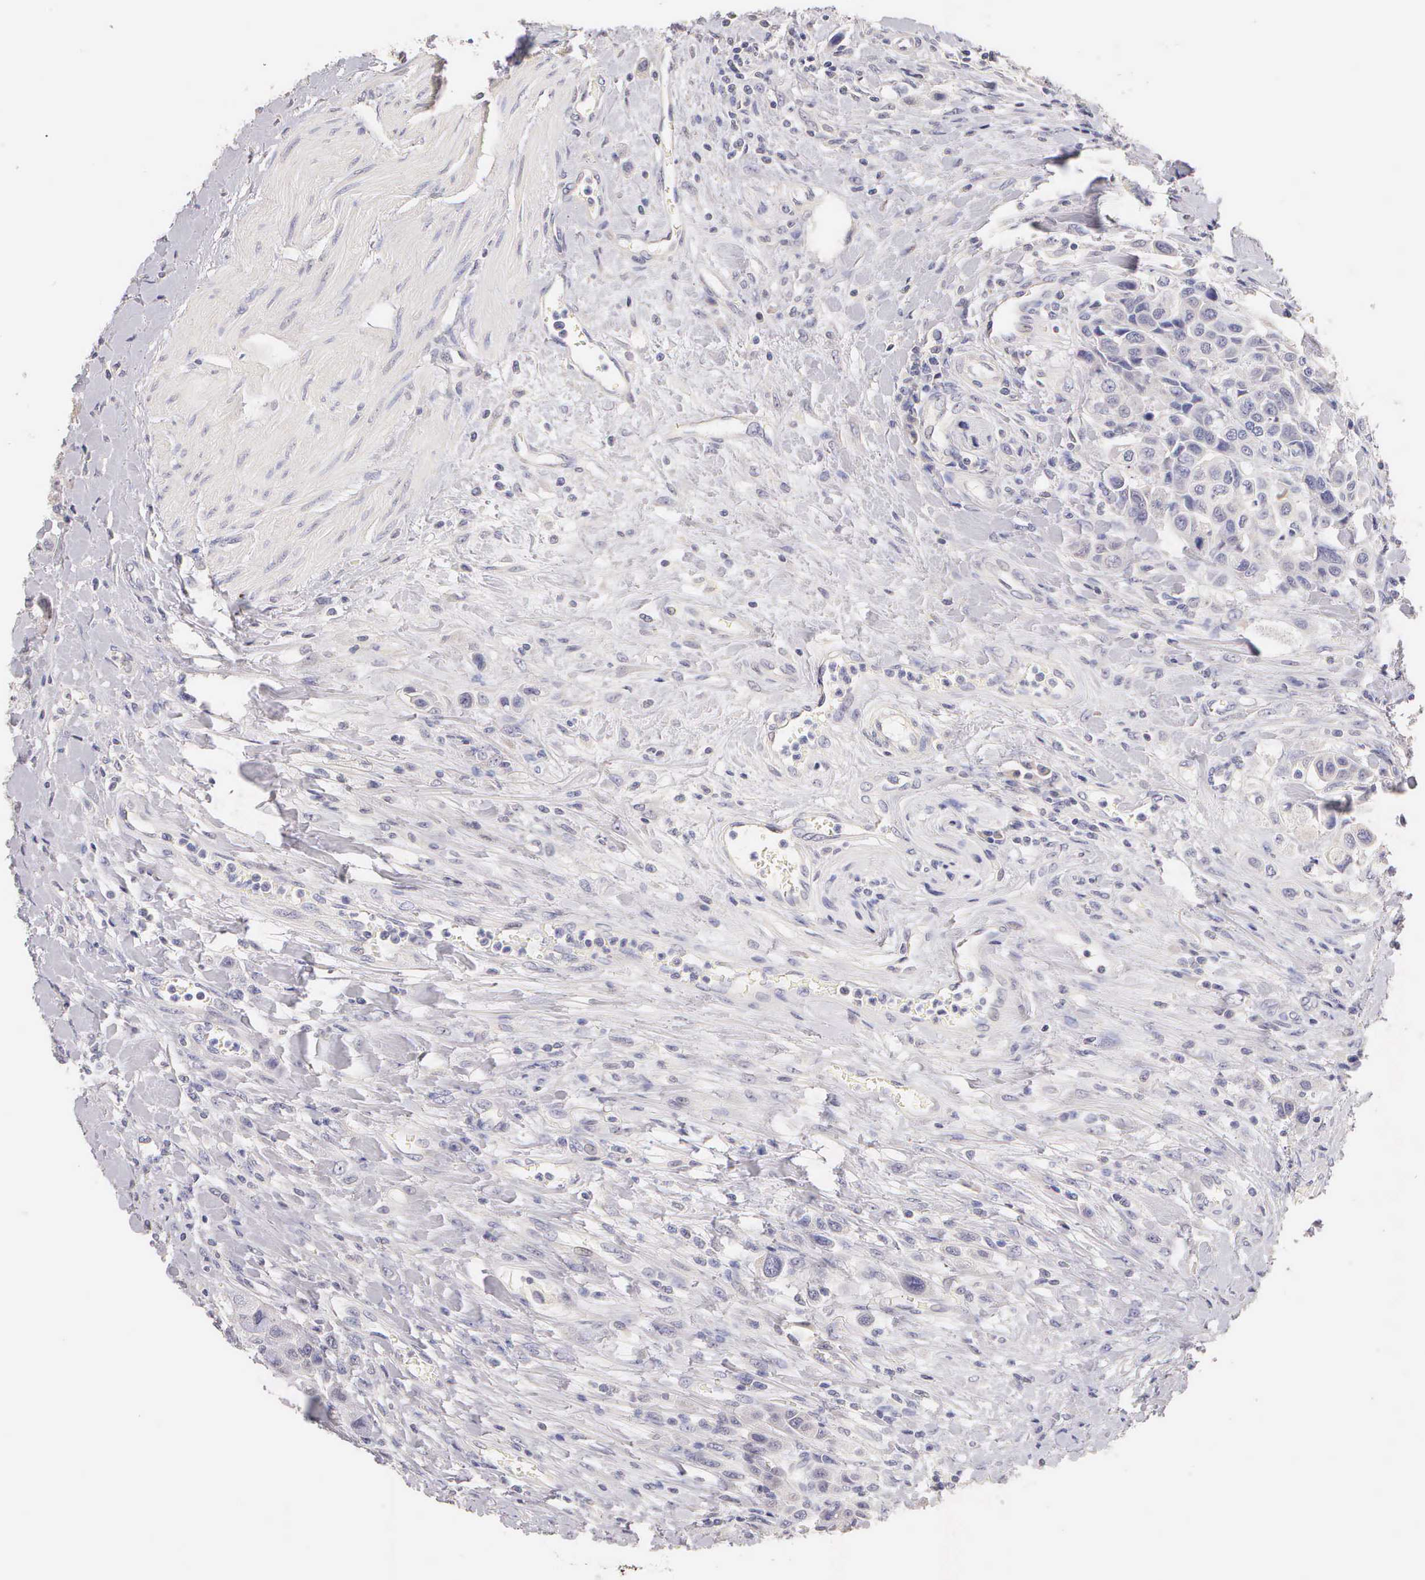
{"staining": {"intensity": "negative", "quantity": "none", "location": "none"}, "tissue": "urothelial cancer", "cell_type": "Tumor cells", "image_type": "cancer", "snomed": [{"axis": "morphology", "description": "Urothelial carcinoma, High grade"}, {"axis": "topography", "description": "Urinary bladder"}], "caption": "A histopathology image of urothelial cancer stained for a protein exhibits no brown staining in tumor cells.", "gene": "ESR1", "patient": {"sex": "male", "age": 50}}